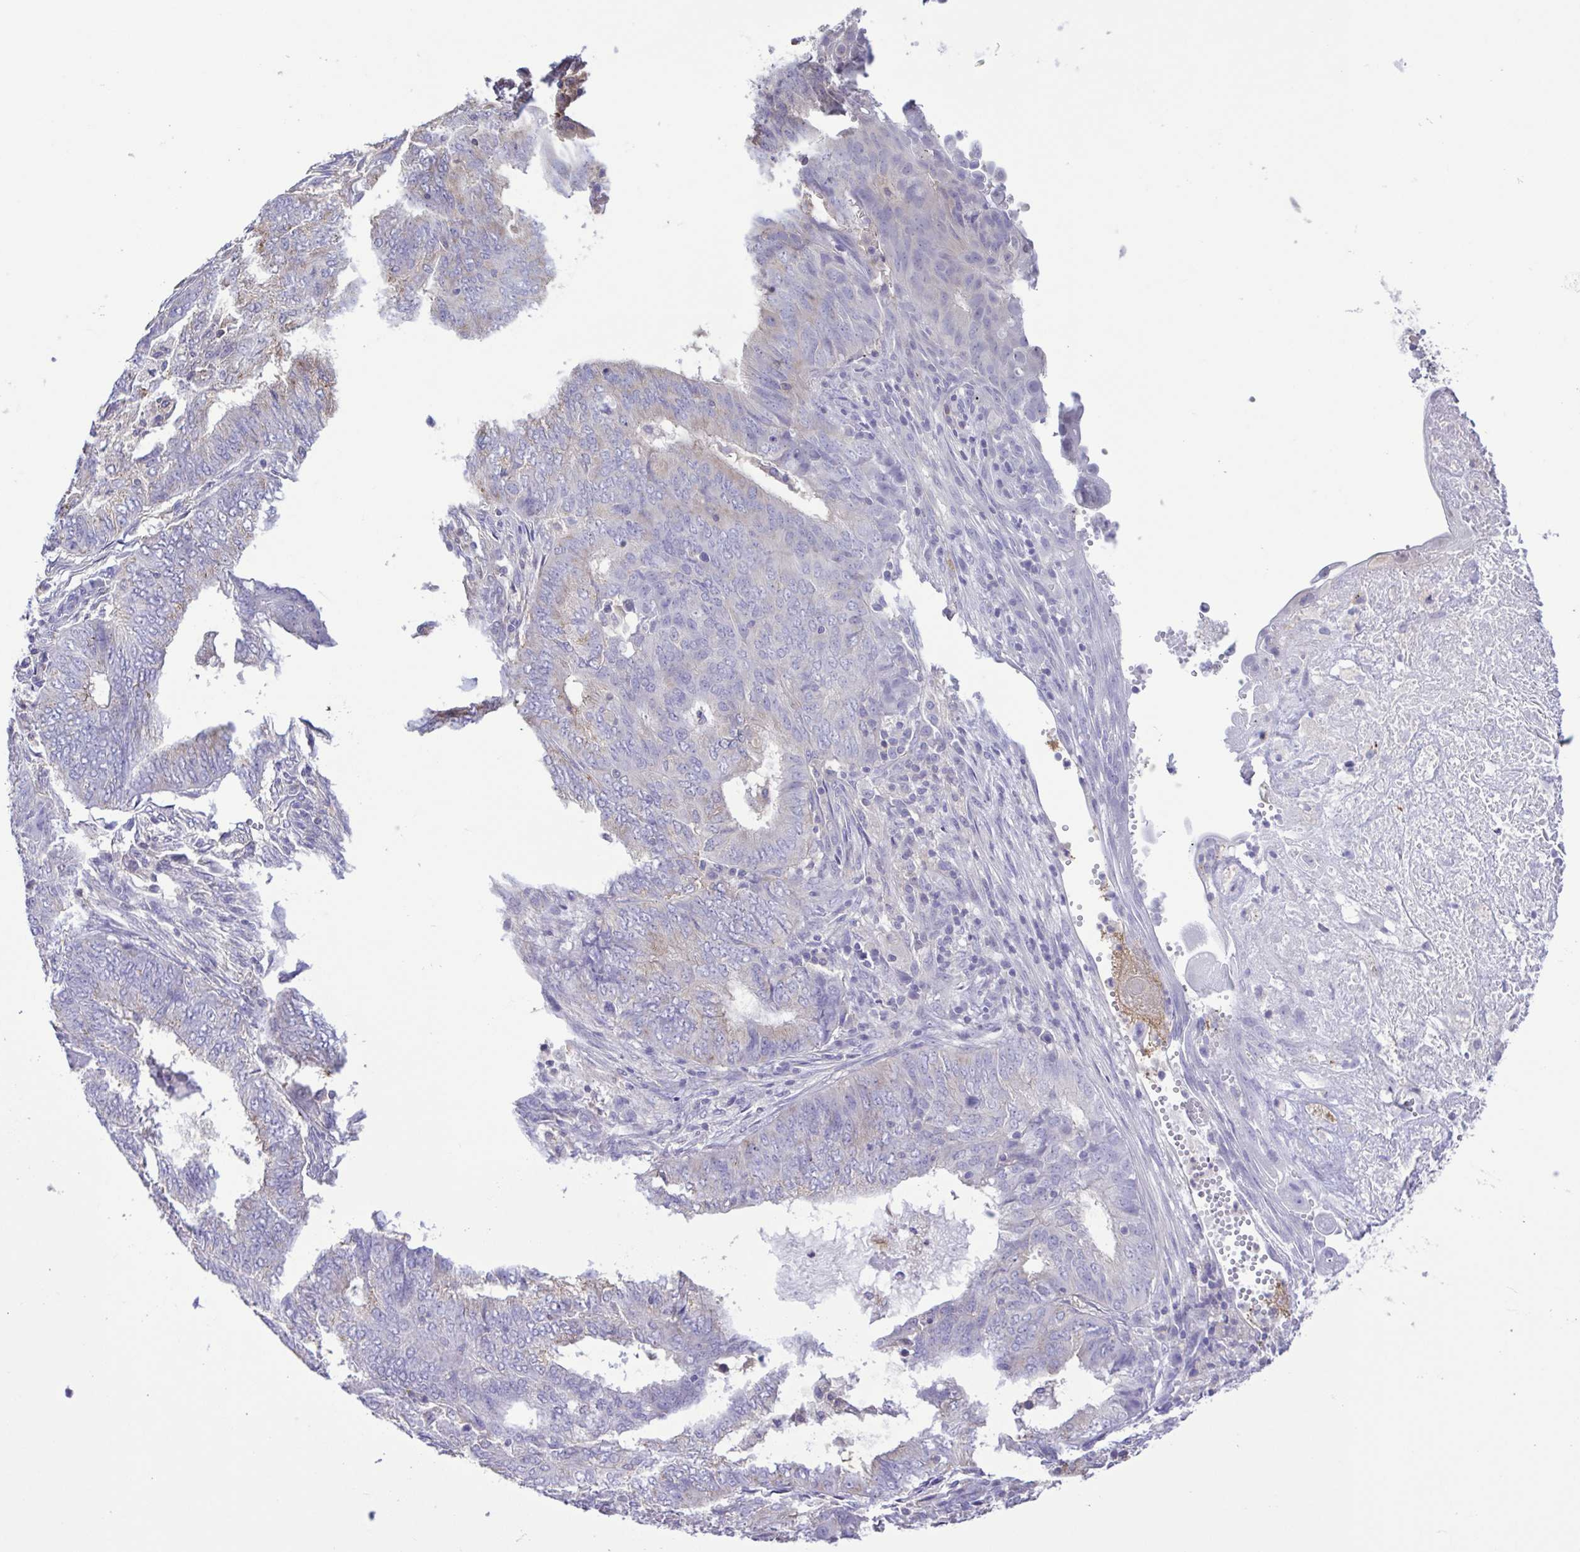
{"staining": {"intensity": "weak", "quantity": "<25%", "location": "cytoplasmic/membranous"}, "tissue": "endometrial cancer", "cell_type": "Tumor cells", "image_type": "cancer", "snomed": [{"axis": "morphology", "description": "Adenocarcinoma, NOS"}, {"axis": "topography", "description": "Endometrium"}], "caption": "A high-resolution micrograph shows IHC staining of adenocarcinoma (endometrial), which displays no significant staining in tumor cells. (DAB (3,3'-diaminobenzidine) immunohistochemistry, high magnification).", "gene": "CYP17A1", "patient": {"sex": "female", "age": 62}}